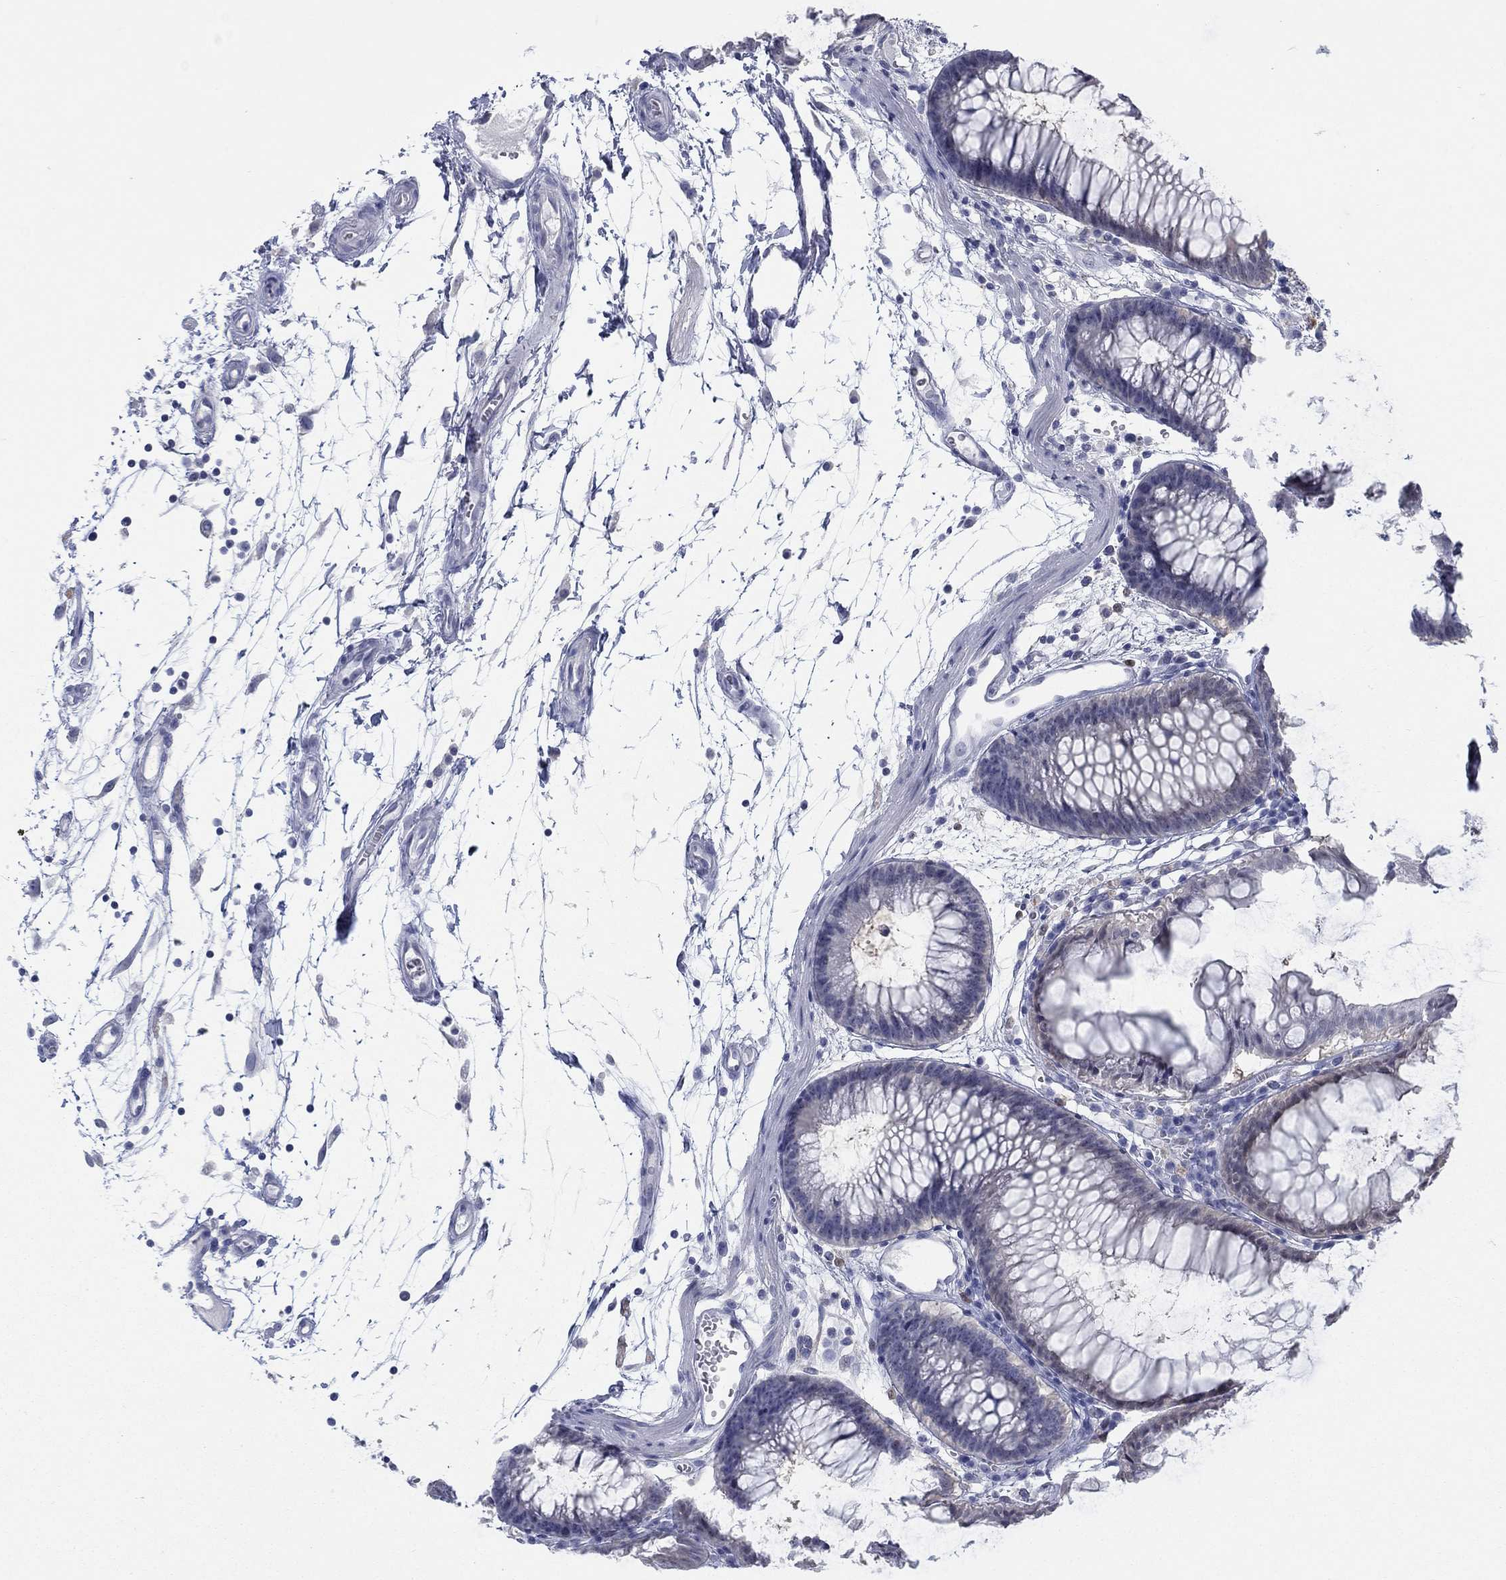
{"staining": {"intensity": "negative", "quantity": "none", "location": "none"}, "tissue": "colon", "cell_type": "Endothelial cells", "image_type": "normal", "snomed": [{"axis": "morphology", "description": "Normal tissue, NOS"}, {"axis": "morphology", "description": "Adenocarcinoma, NOS"}, {"axis": "topography", "description": "Colon"}], "caption": "Protein analysis of benign colon shows no significant positivity in endothelial cells.", "gene": "ATP6V1G2", "patient": {"sex": "male", "age": 65}}